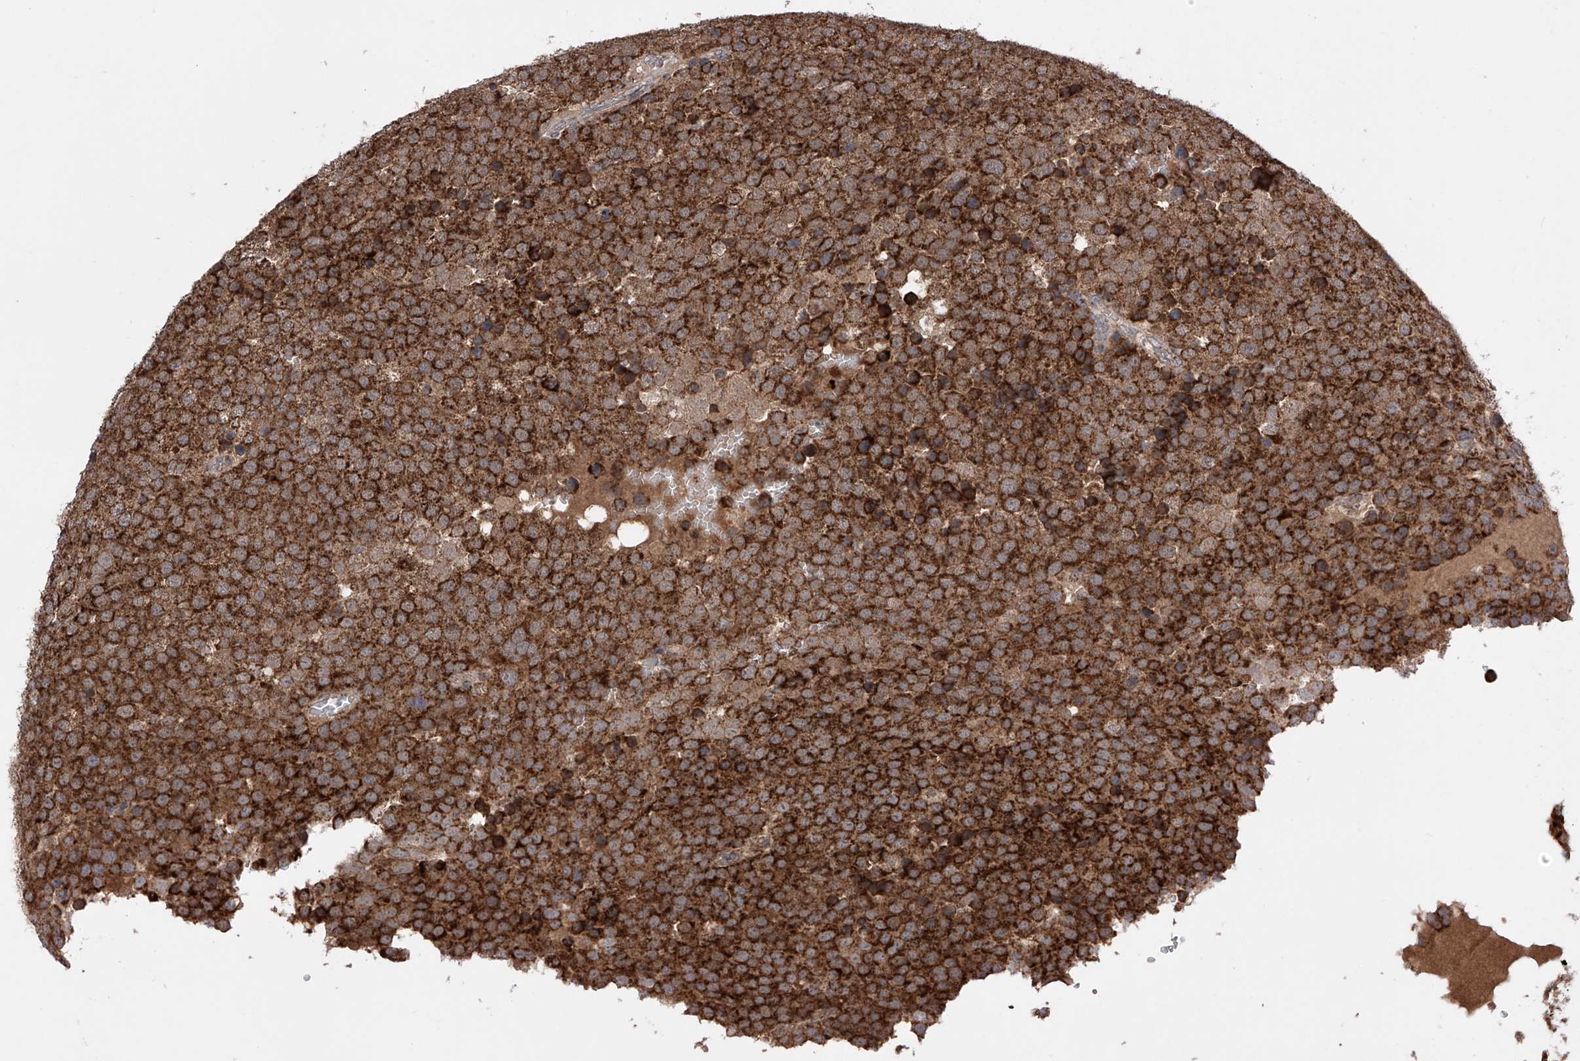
{"staining": {"intensity": "strong", "quantity": ">75%", "location": "cytoplasmic/membranous"}, "tissue": "testis cancer", "cell_type": "Tumor cells", "image_type": "cancer", "snomed": [{"axis": "morphology", "description": "Seminoma, NOS"}, {"axis": "topography", "description": "Testis"}], "caption": "Brown immunohistochemical staining in human seminoma (testis) shows strong cytoplasmic/membranous positivity in approximately >75% of tumor cells. (brown staining indicates protein expression, while blue staining denotes nuclei).", "gene": "SDHAF4", "patient": {"sex": "male", "age": 71}}